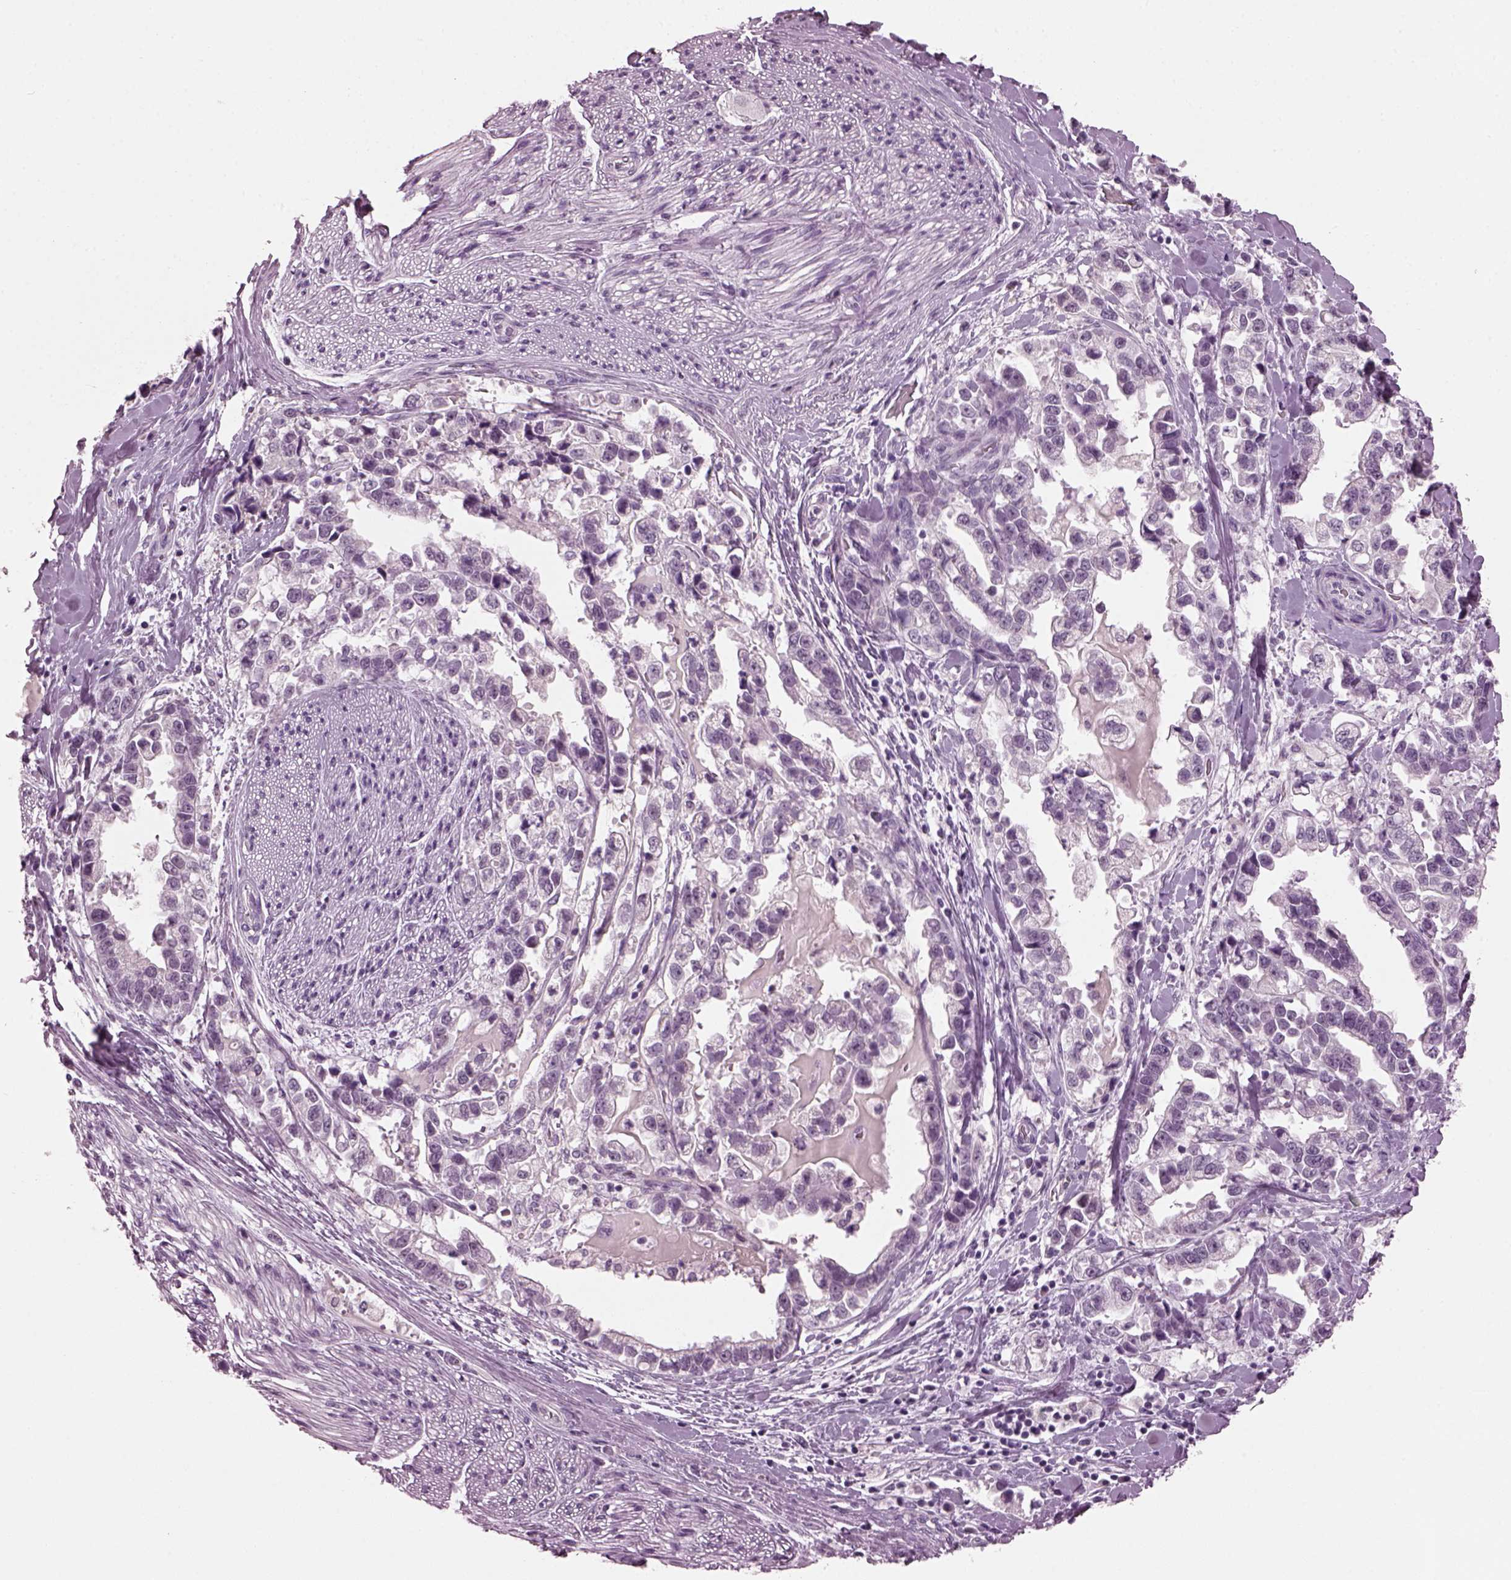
{"staining": {"intensity": "negative", "quantity": "none", "location": "none"}, "tissue": "stomach cancer", "cell_type": "Tumor cells", "image_type": "cancer", "snomed": [{"axis": "morphology", "description": "Adenocarcinoma, NOS"}, {"axis": "topography", "description": "Stomach"}], "caption": "Immunohistochemistry (IHC) photomicrograph of human adenocarcinoma (stomach) stained for a protein (brown), which shows no staining in tumor cells.", "gene": "SLC6A17", "patient": {"sex": "male", "age": 59}}